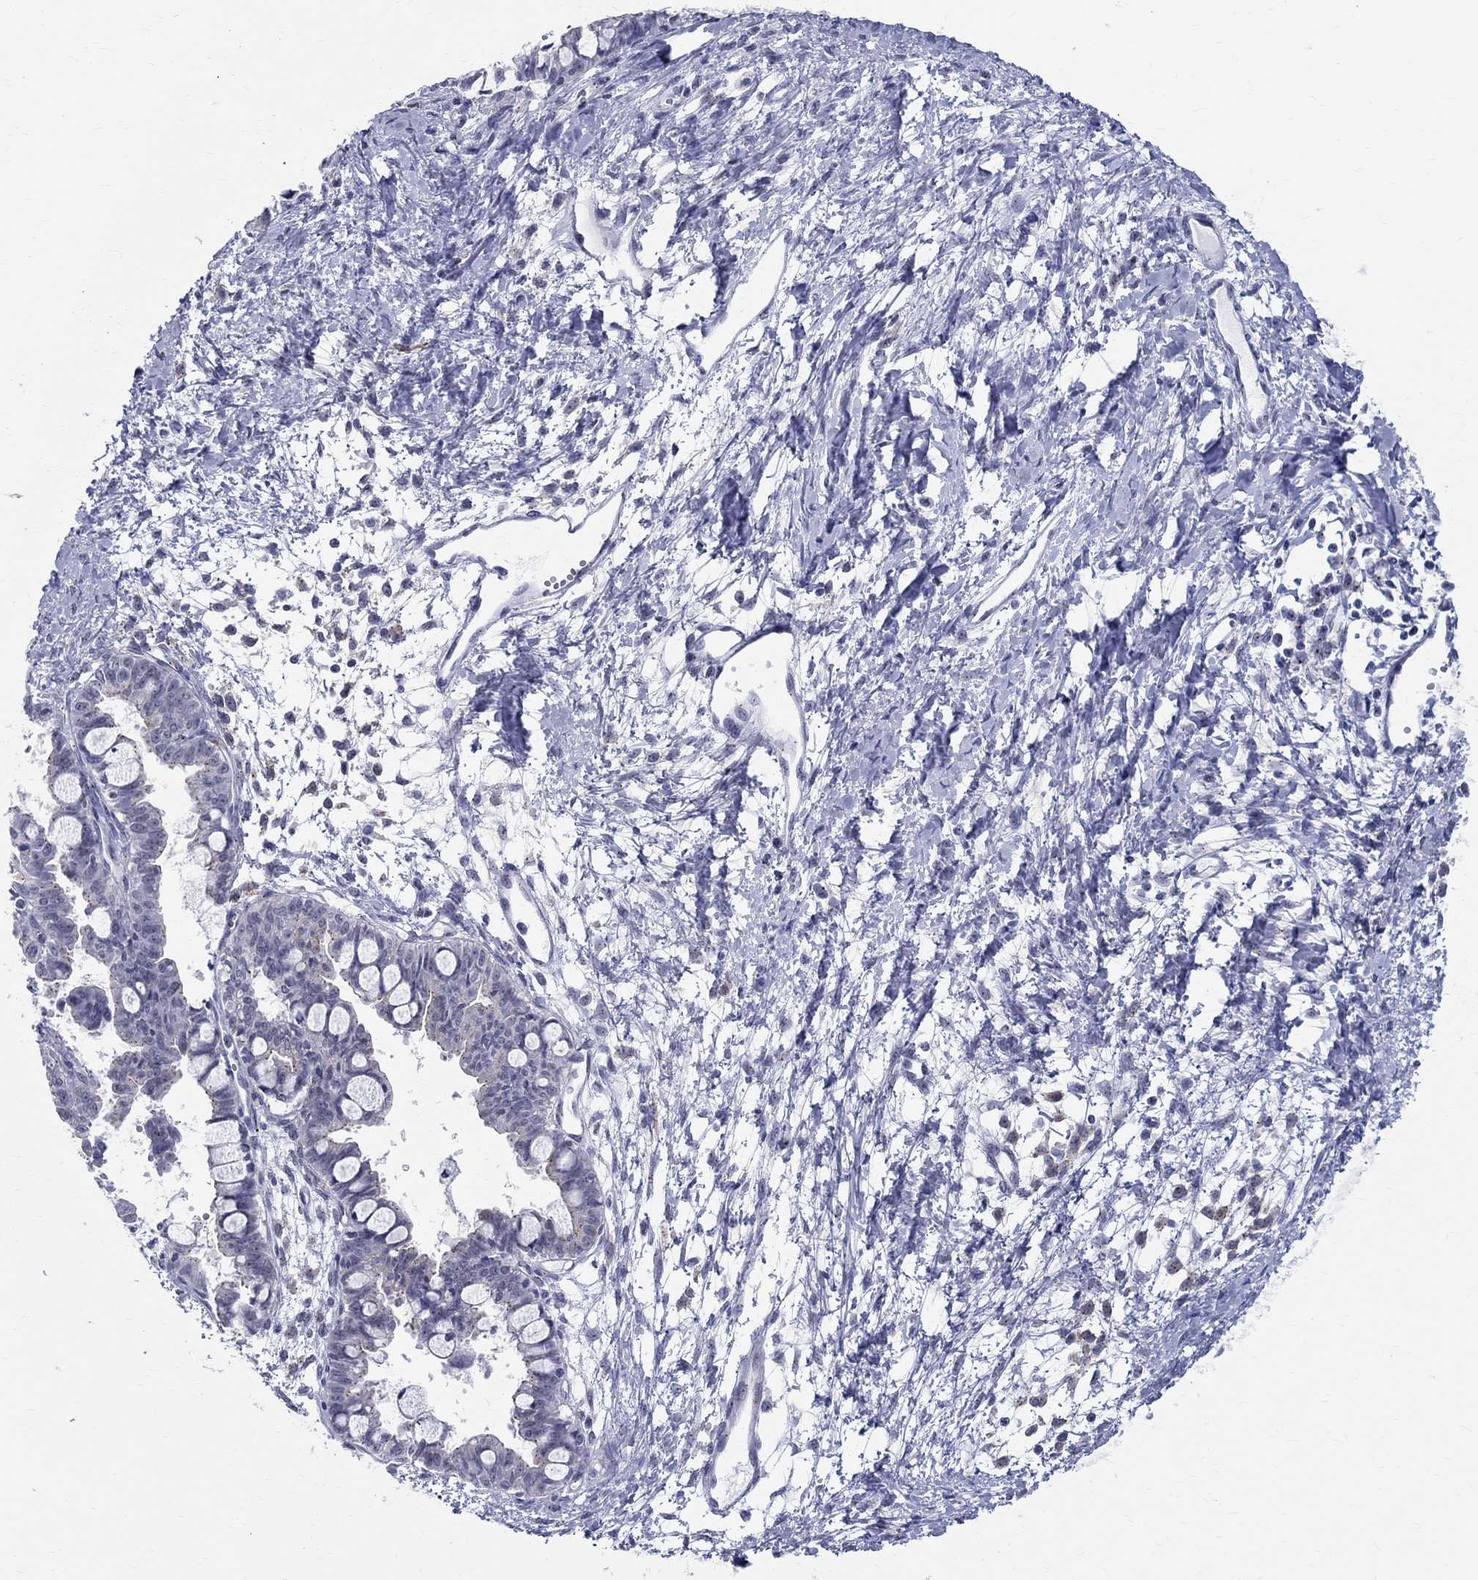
{"staining": {"intensity": "negative", "quantity": "none", "location": "none"}, "tissue": "ovarian cancer", "cell_type": "Tumor cells", "image_type": "cancer", "snomed": [{"axis": "morphology", "description": "Cystadenocarcinoma, mucinous, NOS"}, {"axis": "topography", "description": "Ovary"}], "caption": "Mucinous cystadenocarcinoma (ovarian) was stained to show a protein in brown. There is no significant positivity in tumor cells.", "gene": "CEP43", "patient": {"sex": "female", "age": 63}}